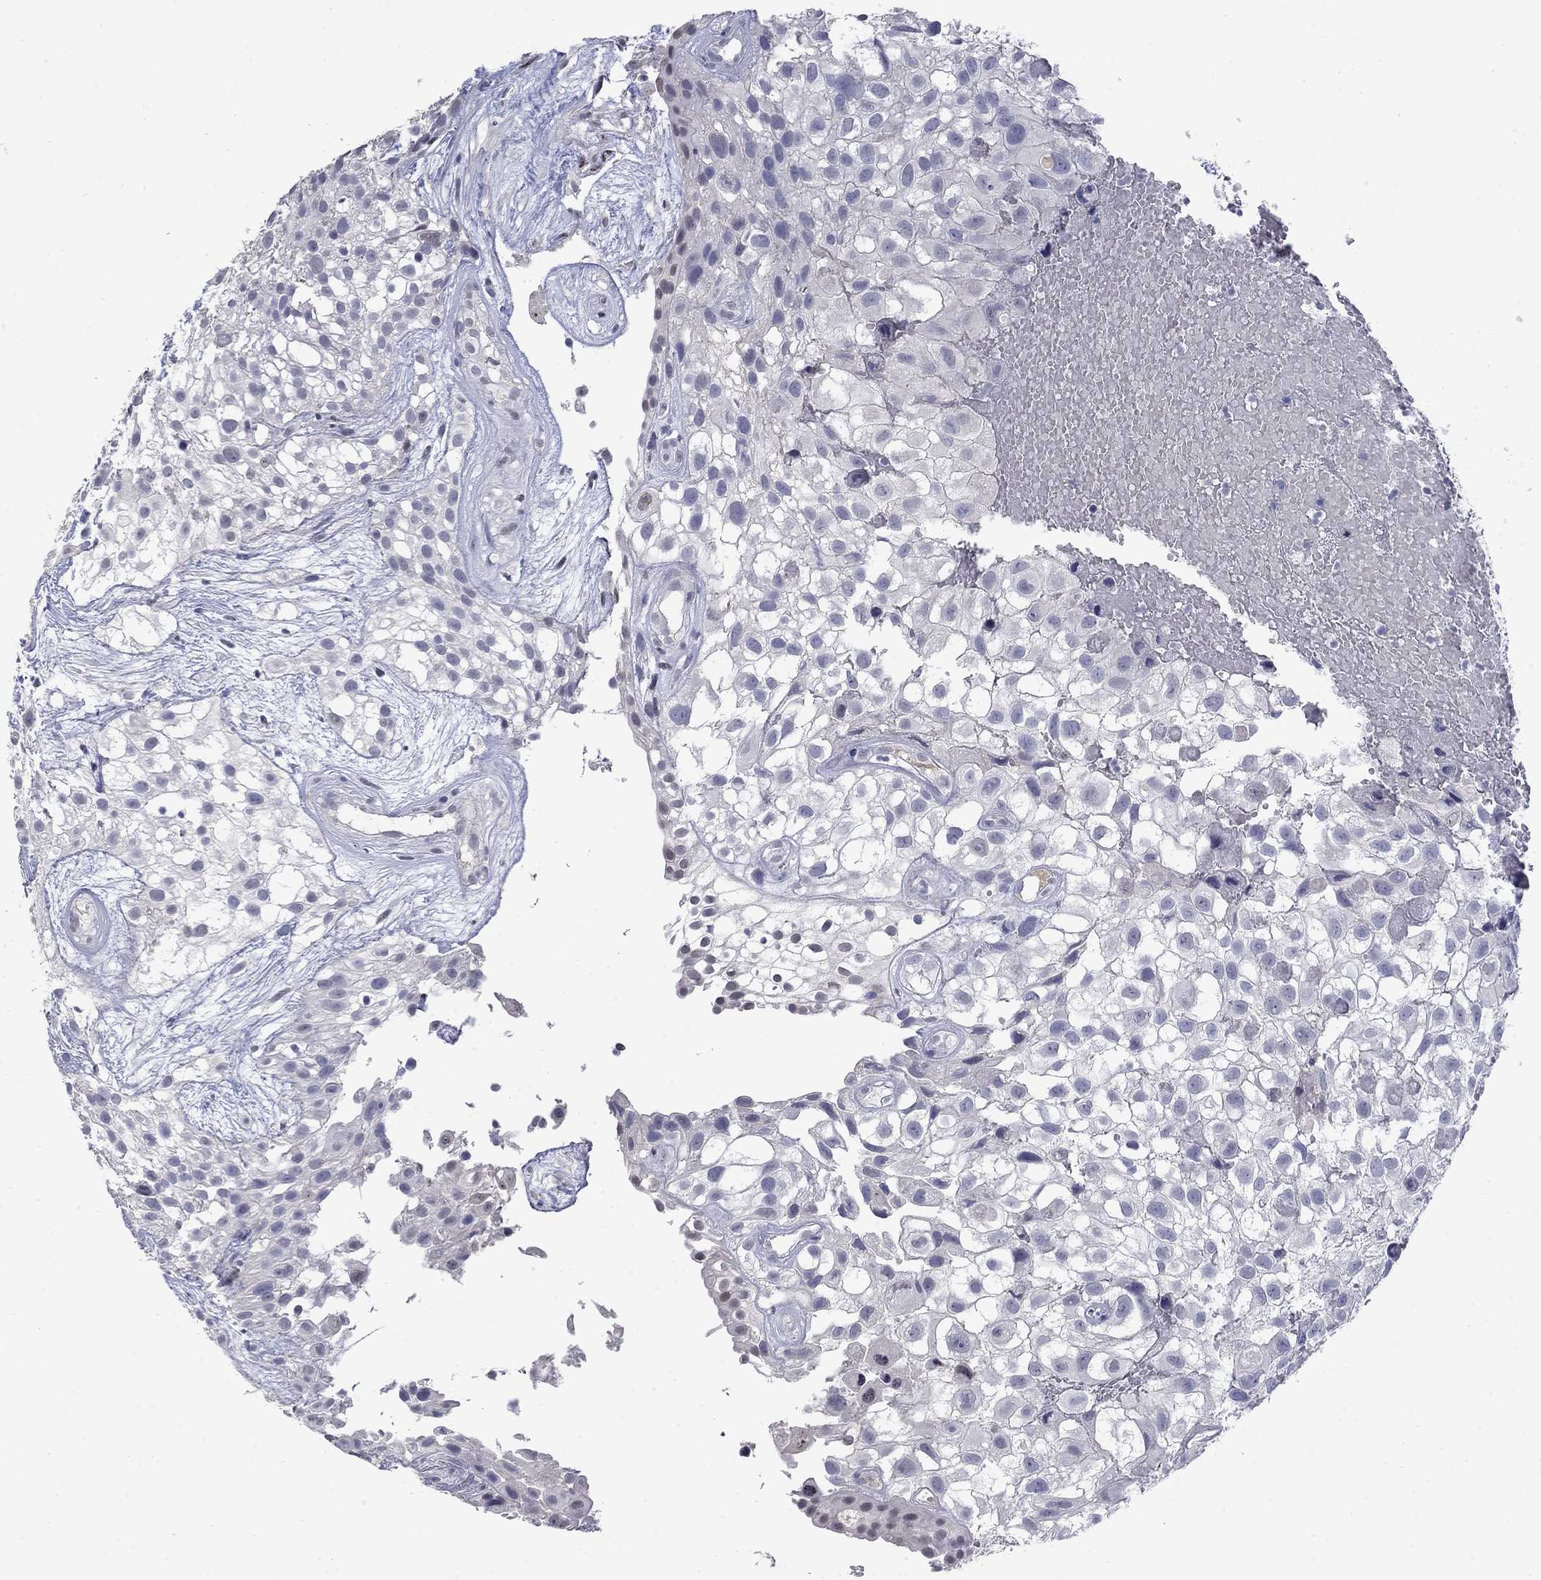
{"staining": {"intensity": "negative", "quantity": "none", "location": "none"}, "tissue": "urothelial cancer", "cell_type": "Tumor cells", "image_type": "cancer", "snomed": [{"axis": "morphology", "description": "Urothelial carcinoma, High grade"}, {"axis": "topography", "description": "Urinary bladder"}], "caption": "Tumor cells are negative for brown protein staining in urothelial cancer. (DAB (3,3'-diaminobenzidine) immunohistochemistry (IHC), high magnification).", "gene": "SLC51A", "patient": {"sex": "male", "age": 56}}